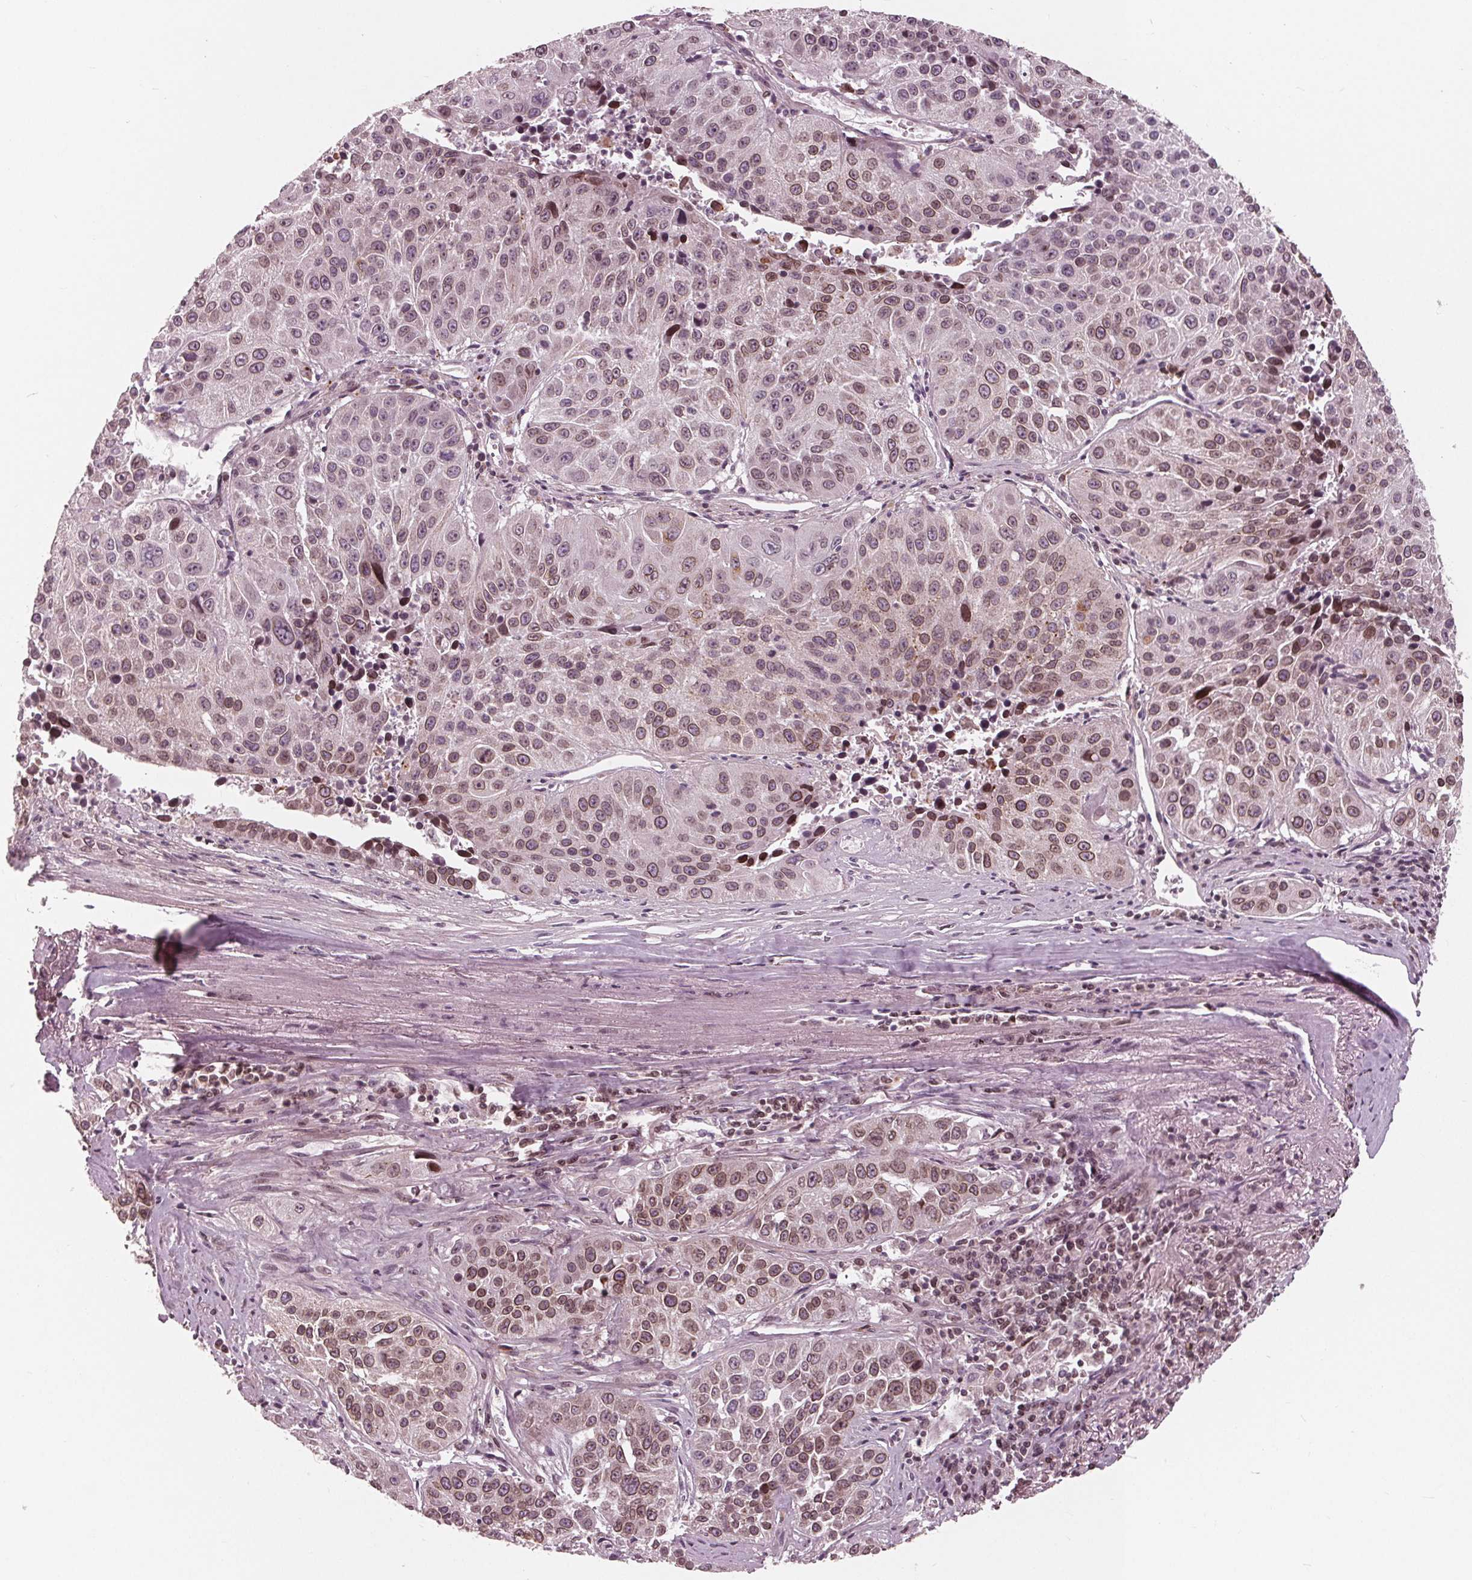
{"staining": {"intensity": "moderate", "quantity": "25%-75%", "location": "cytoplasmic/membranous,nuclear"}, "tissue": "lung cancer", "cell_type": "Tumor cells", "image_type": "cancer", "snomed": [{"axis": "morphology", "description": "Squamous cell carcinoma, NOS"}, {"axis": "topography", "description": "Lung"}], "caption": "This histopathology image displays immunohistochemistry staining of squamous cell carcinoma (lung), with medium moderate cytoplasmic/membranous and nuclear staining in approximately 25%-75% of tumor cells.", "gene": "NUP210", "patient": {"sex": "female", "age": 61}}